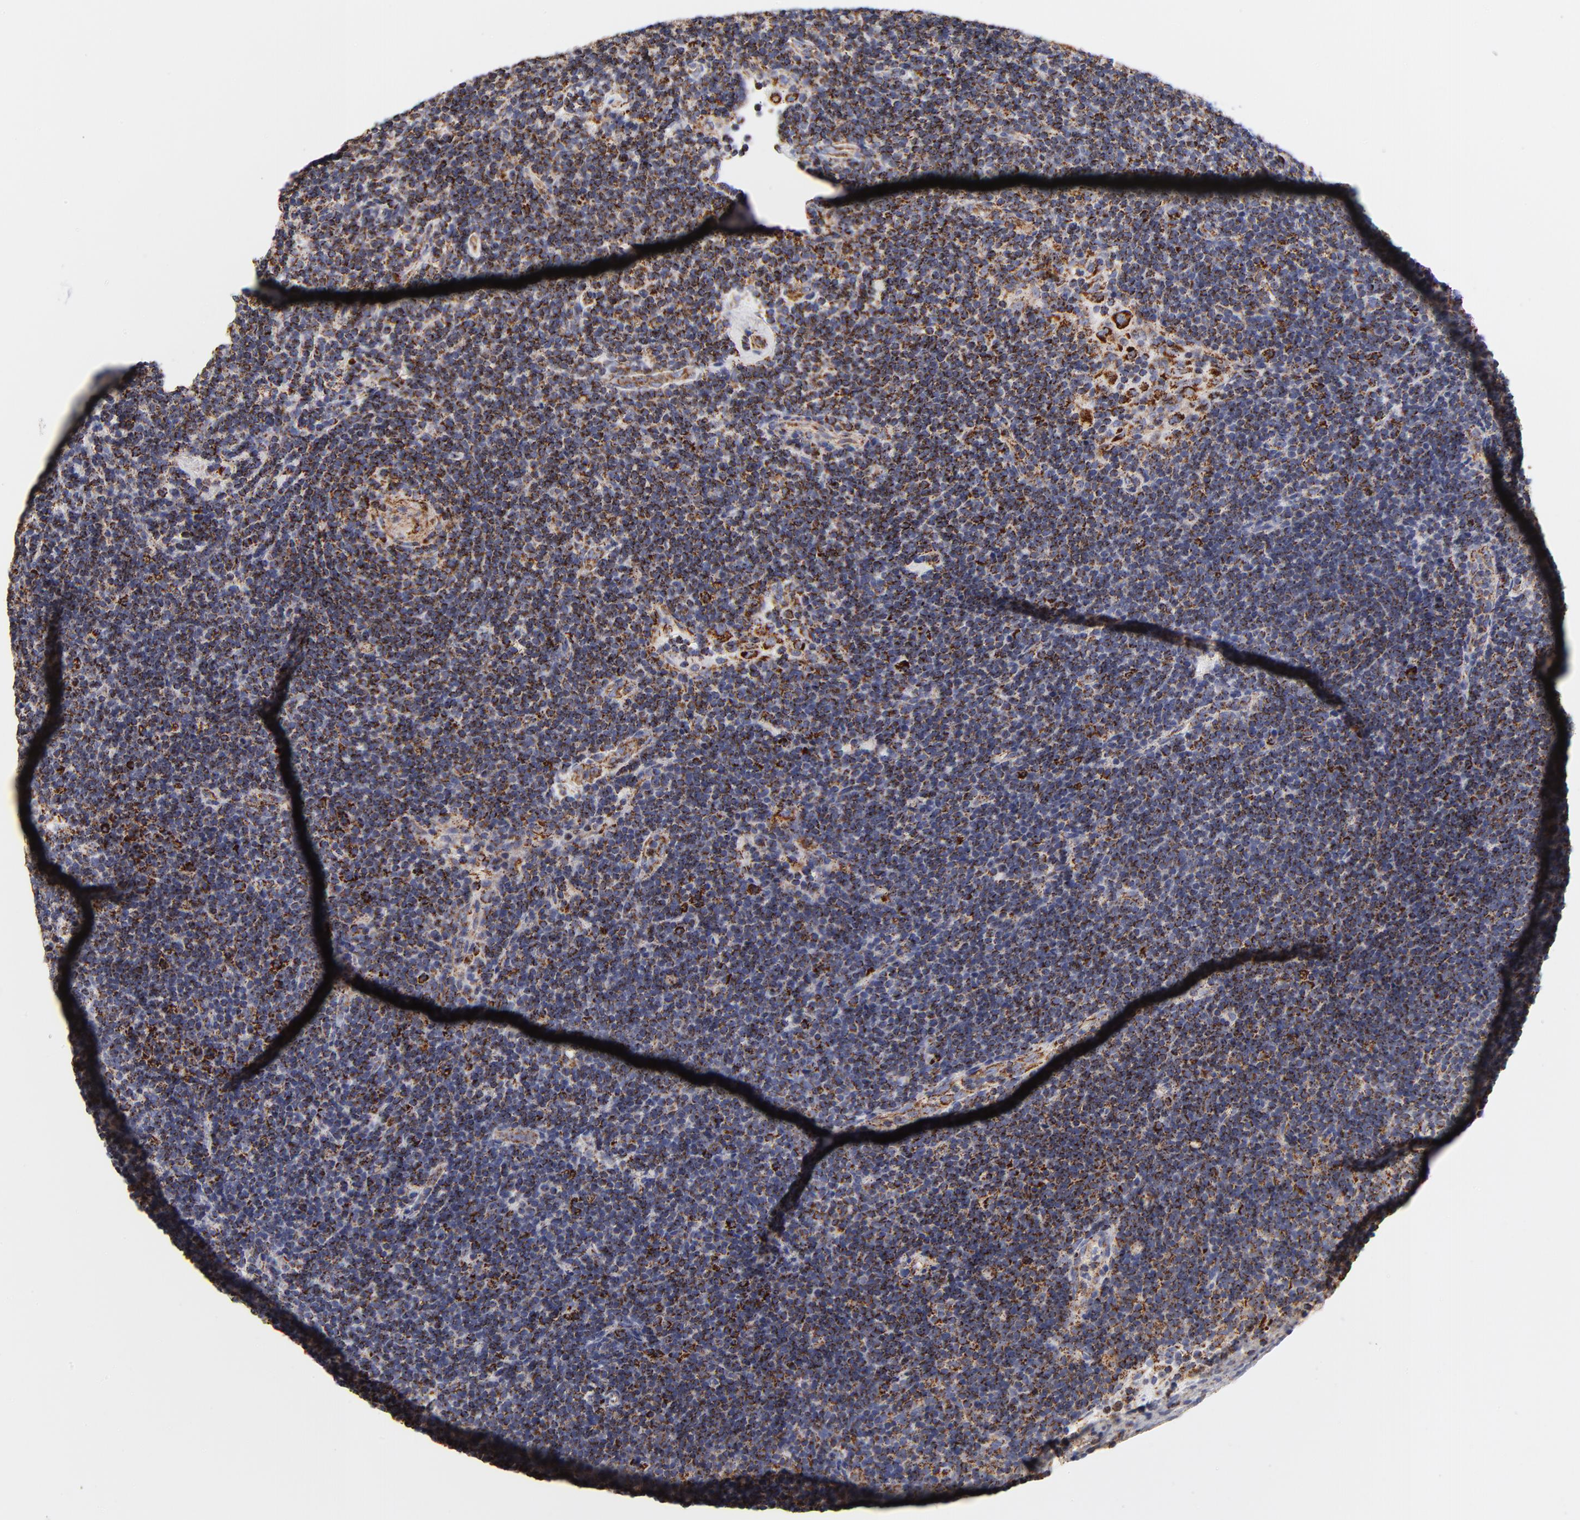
{"staining": {"intensity": "strong", "quantity": ">75%", "location": "cytoplasmic/membranous"}, "tissue": "lymphoma", "cell_type": "Tumor cells", "image_type": "cancer", "snomed": [{"axis": "morphology", "description": "Malignant lymphoma, non-Hodgkin's type, Low grade"}, {"axis": "topography", "description": "Lymph node"}], "caption": "Immunohistochemical staining of low-grade malignant lymphoma, non-Hodgkin's type reveals strong cytoplasmic/membranous protein positivity in approximately >75% of tumor cells.", "gene": "ECHS1", "patient": {"sex": "male", "age": 70}}